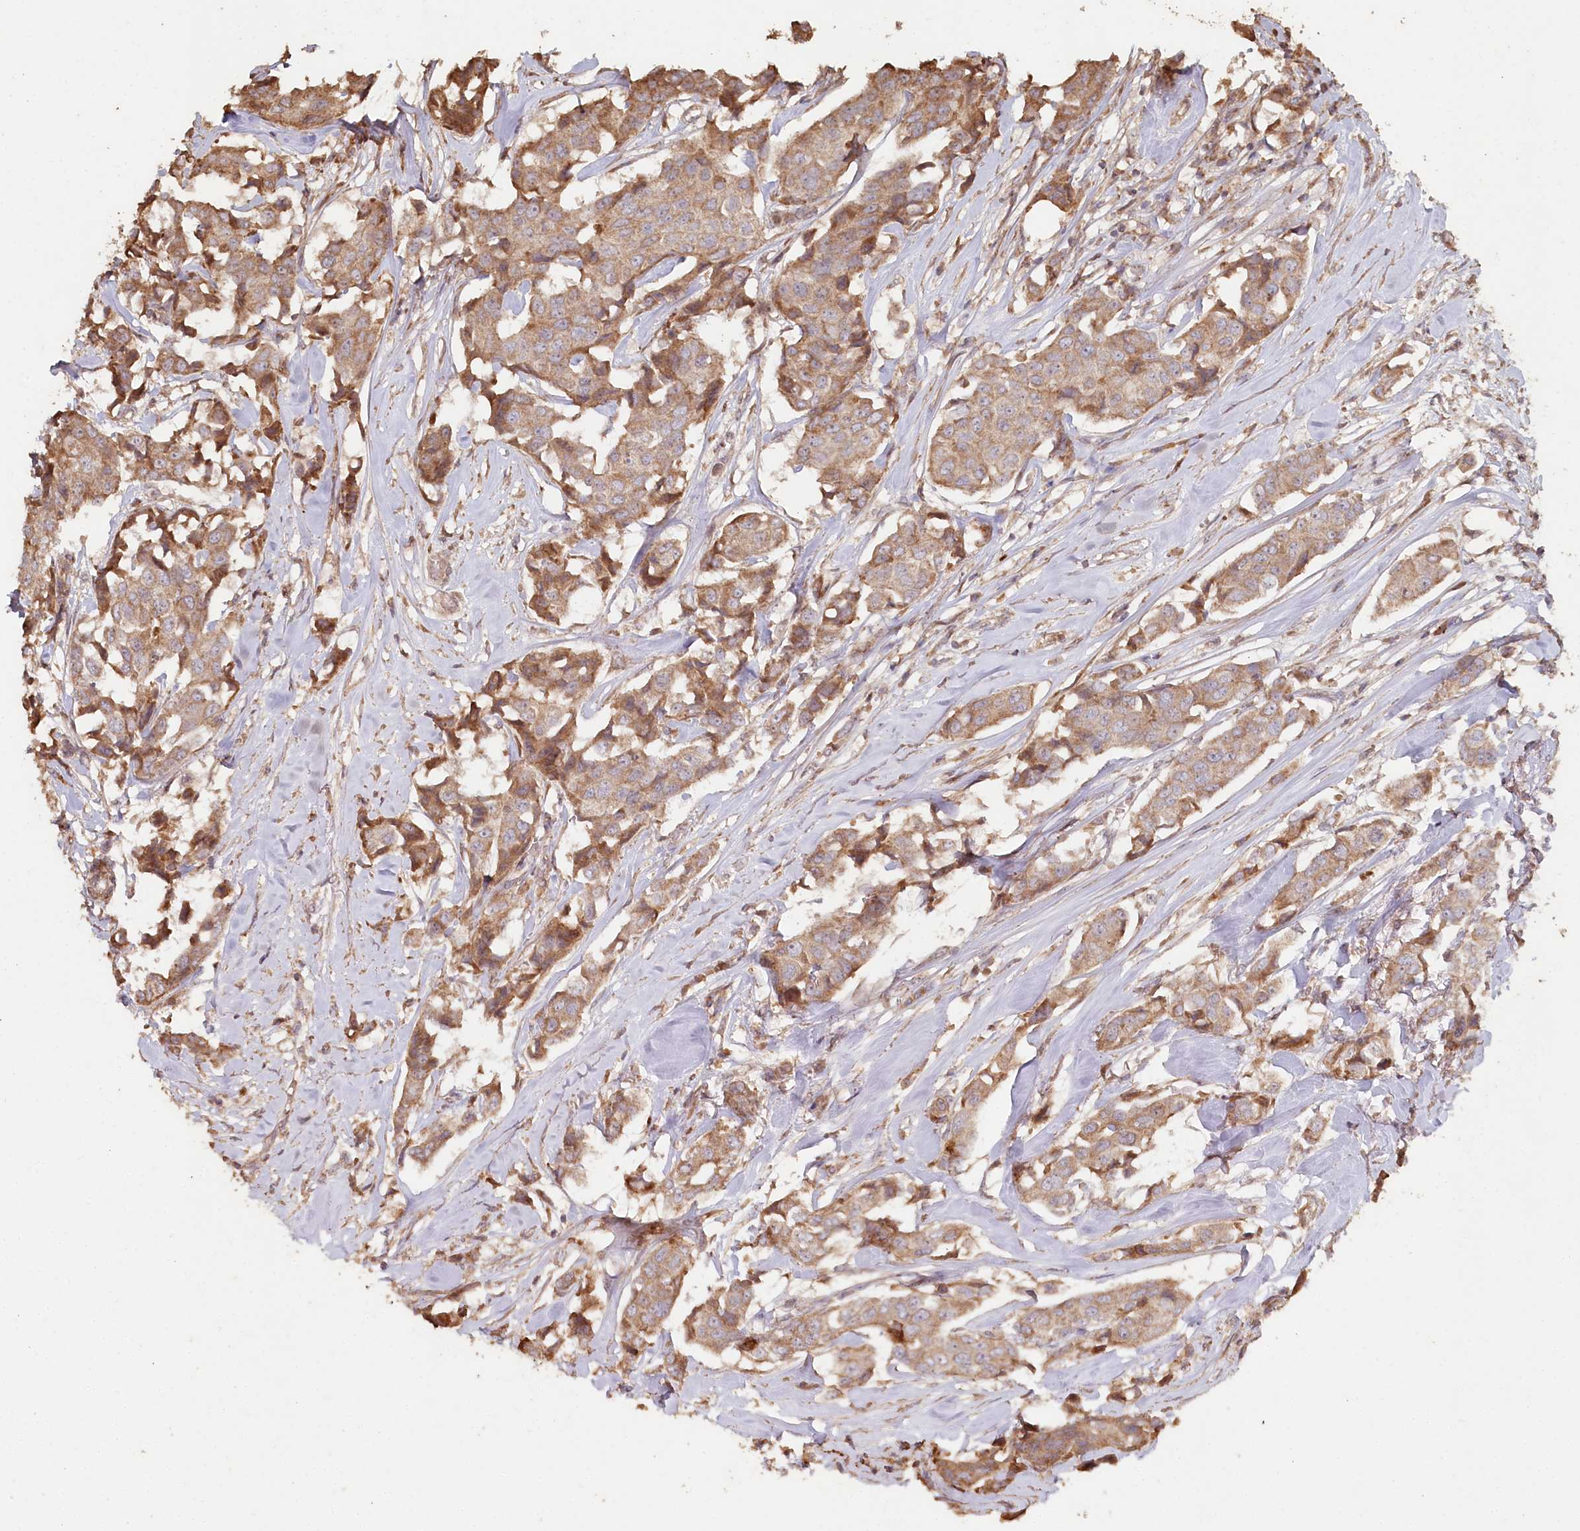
{"staining": {"intensity": "moderate", "quantity": ">75%", "location": "cytoplasmic/membranous"}, "tissue": "breast cancer", "cell_type": "Tumor cells", "image_type": "cancer", "snomed": [{"axis": "morphology", "description": "Duct carcinoma"}, {"axis": "topography", "description": "Breast"}], "caption": "Breast cancer (infiltrating ductal carcinoma) tissue reveals moderate cytoplasmic/membranous positivity in about >75% of tumor cells", "gene": "HAL", "patient": {"sex": "female", "age": 80}}